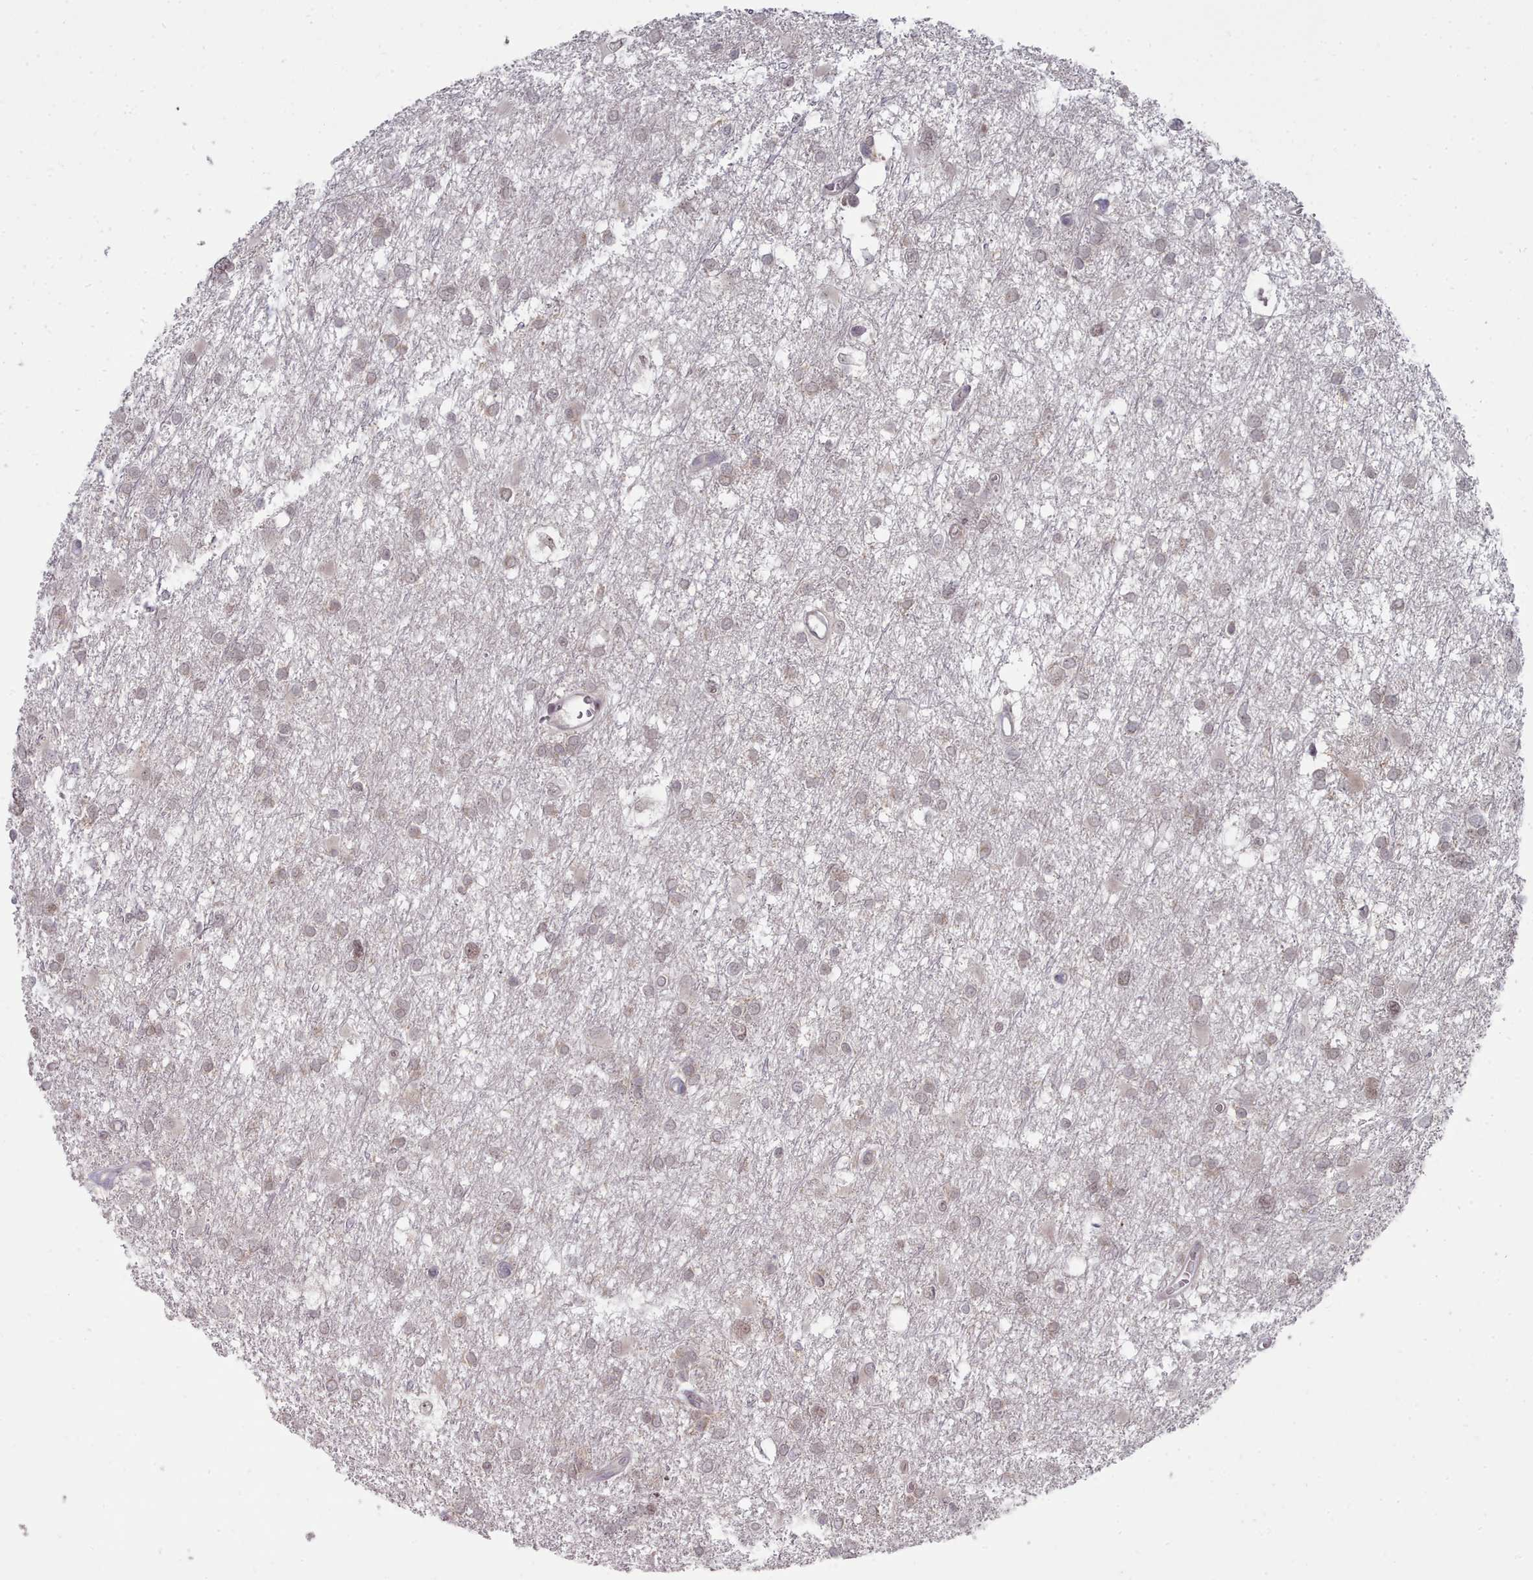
{"staining": {"intensity": "weak", "quantity": "25%-75%", "location": "cytoplasmic/membranous"}, "tissue": "glioma", "cell_type": "Tumor cells", "image_type": "cancer", "snomed": [{"axis": "morphology", "description": "Glioma, malignant, High grade"}, {"axis": "topography", "description": "Brain"}], "caption": "This histopathology image shows immunohistochemistry staining of glioma, with low weak cytoplasmic/membranous positivity in approximately 25%-75% of tumor cells.", "gene": "GINS1", "patient": {"sex": "male", "age": 61}}